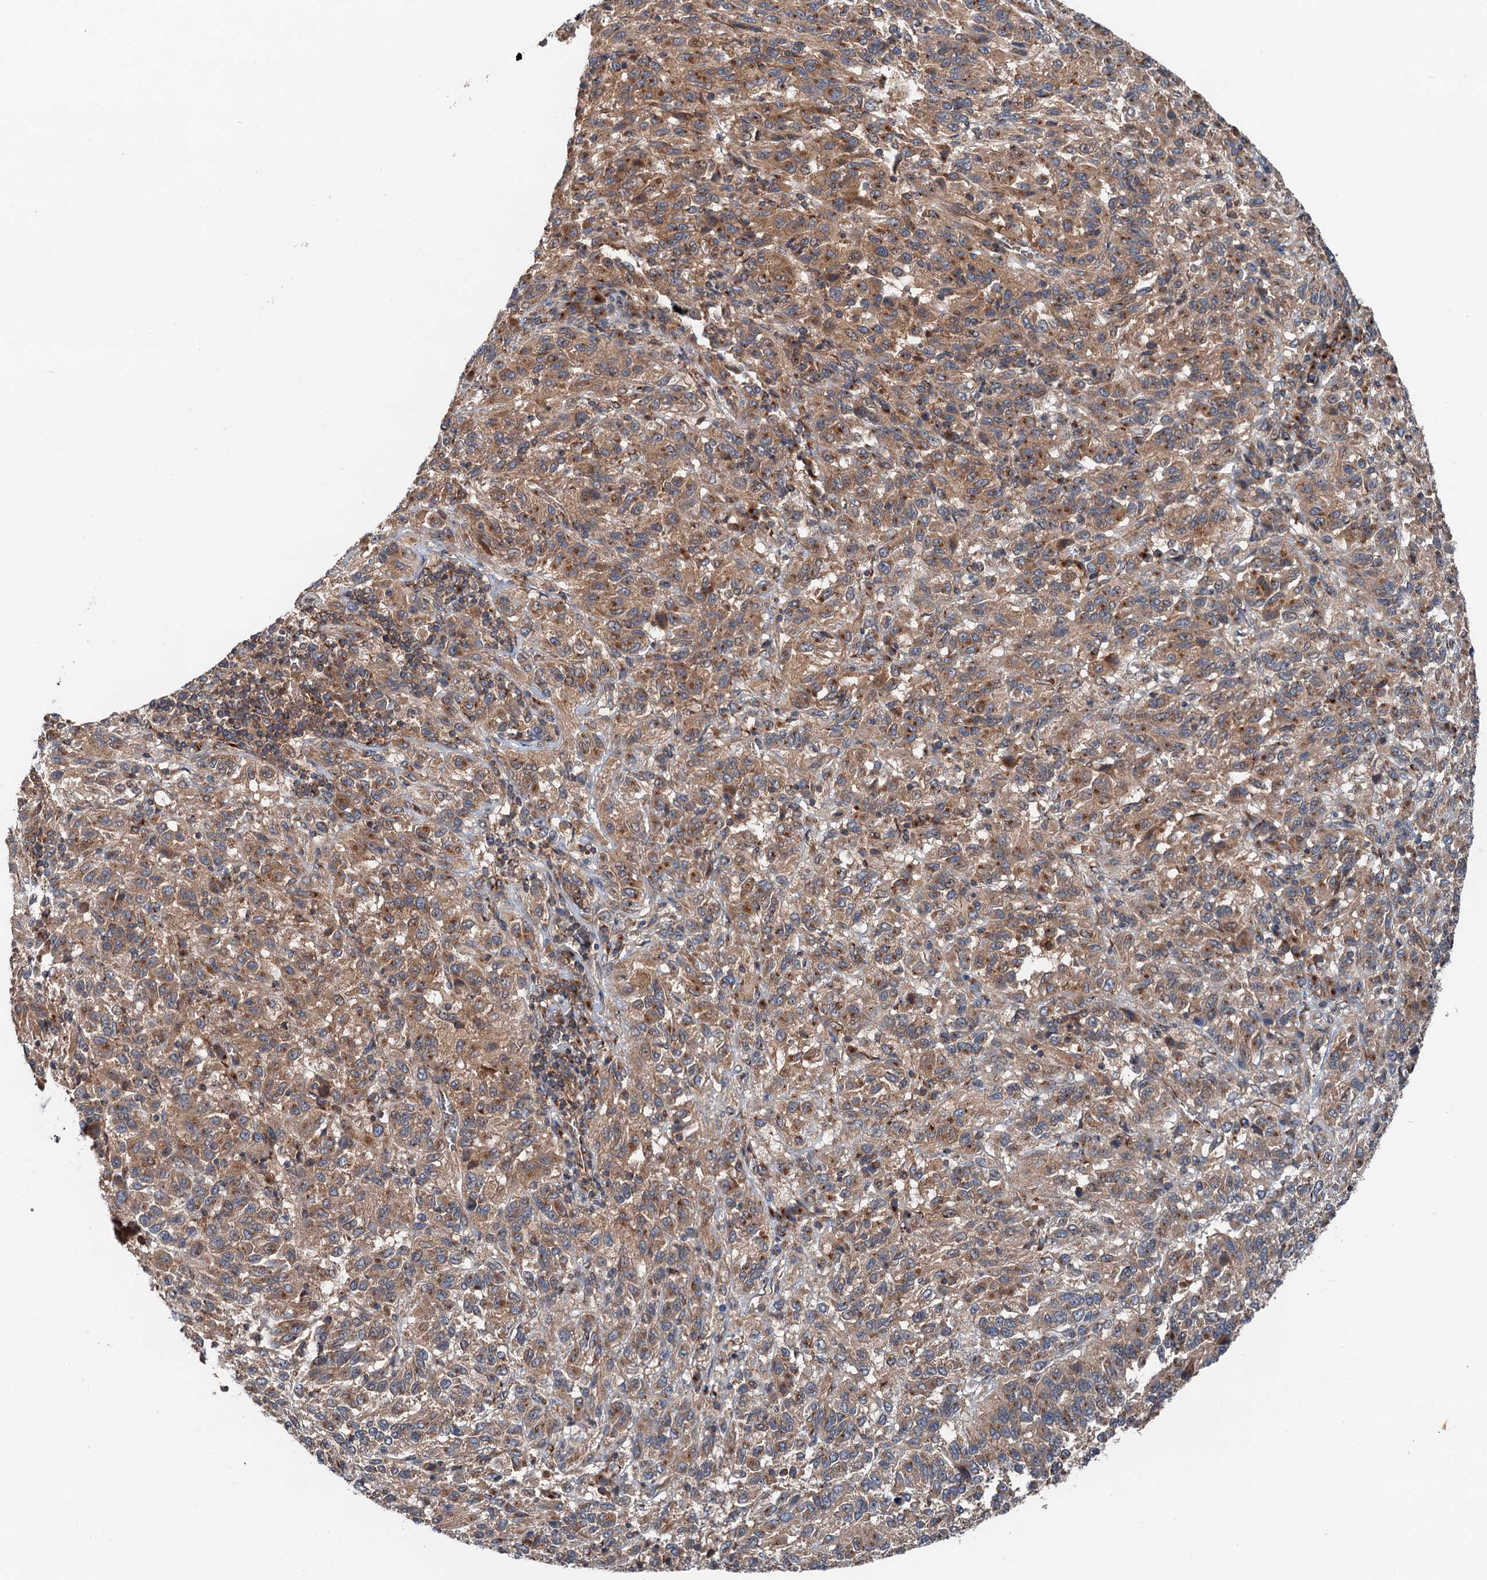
{"staining": {"intensity": "moderate", "quantity": ">75%", "location": "cytoplasmic/membranous"}, "tissue": "melanoma", "cell_type": "Tumor cells", "image_type": "cancer", "snomed": [{"axis": "morphology", "description": "Malignant melanoma, Metastatic site"}, {"axis": "topography", "description": "Lung"}], "caption": "The photomicrograph demonstrates a brown stain indicating the presence of a protein in the cytoplasmic/membranous of tumor cells in melanoma.", "gene": "ANKRD26", "patient": {"sex": "male", "age": 64}}